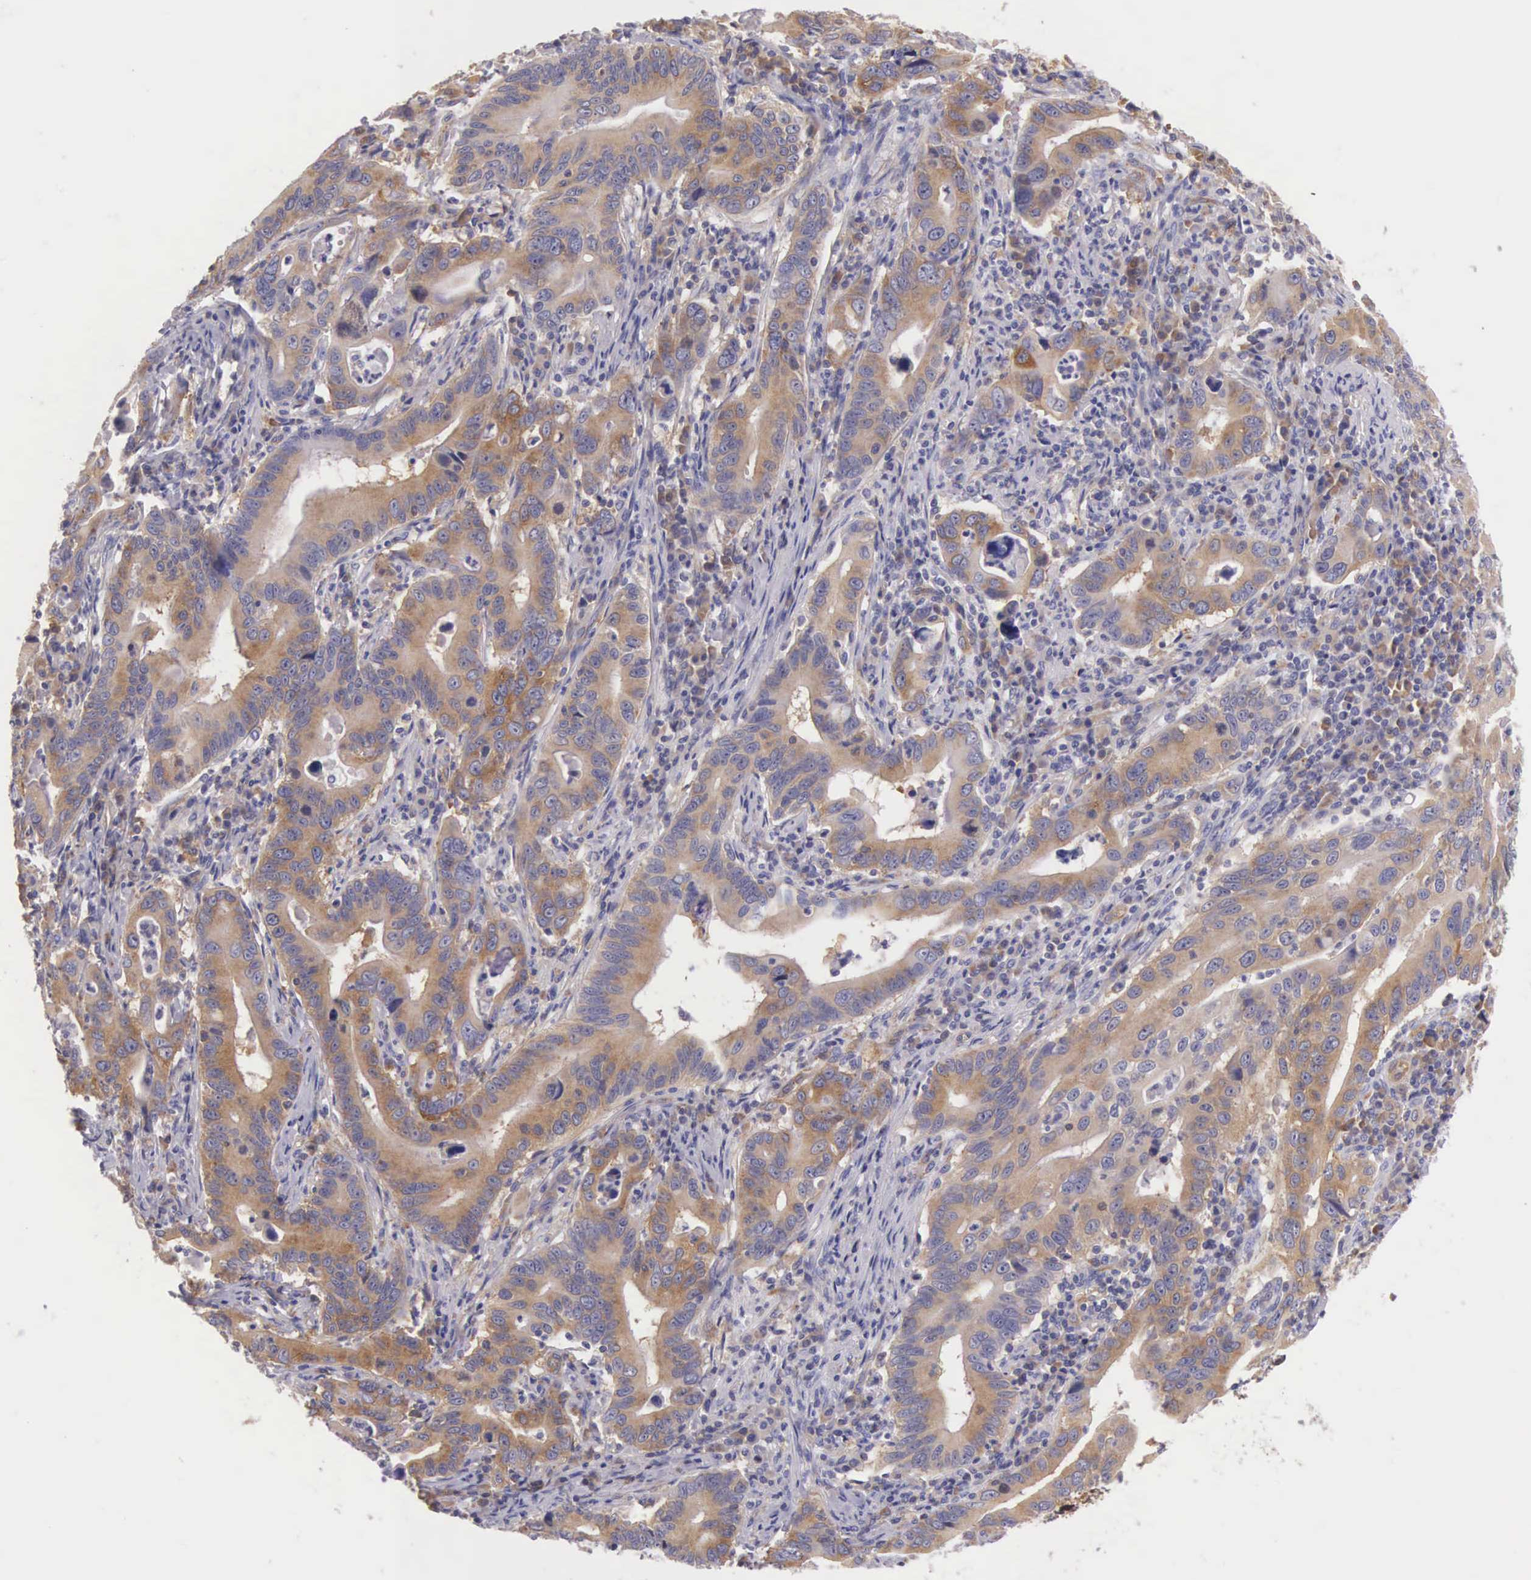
{"staining": {"intensity": "moderate", "quantity": ">75%", "location": "cytoplasmic/membranous"}, "tissue": "stomach cancer", "cell_type": "Tumor cells", "image_type": "cancer", "snomed": [{"axis": "morphology", "description": "Adenocarcinoma, NOS"}, {"axis": "topography", "description": "Stomach, upper"}], "caption": "Immunohistochemical staining of stomach cancer (adenocarcinoma) demonstrates medium levels of moderate cytoplasmic/membranous expression in approximately >75% of tumor cells.", "gene": "OSBPL3", "patient": {"sex": "male", "age": 63}}